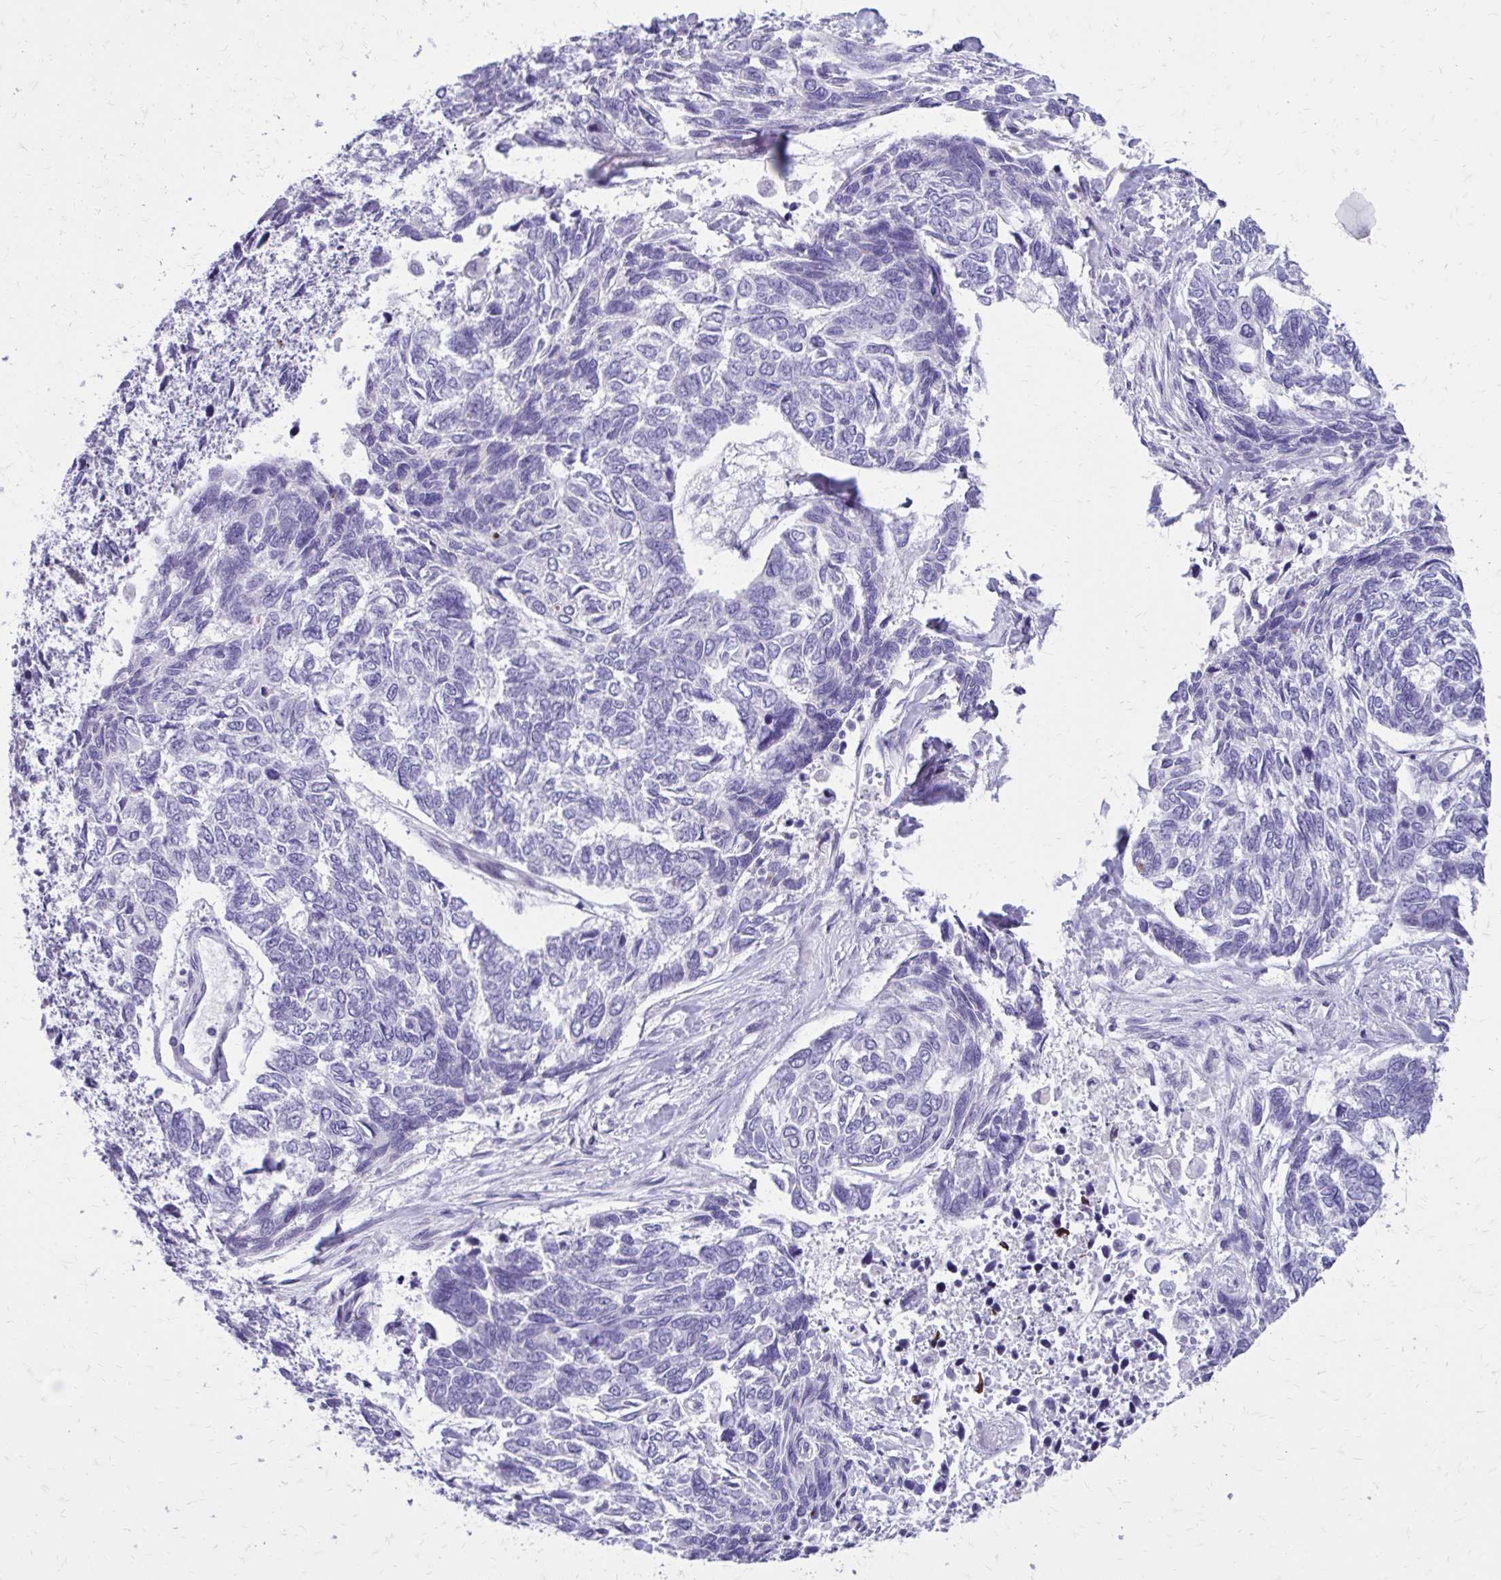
{"staining": {"intensity": "negative", "quantity": "none", "location": "none"}, "tissue": "skin cancer", "cell_type": "Tumor cells", "image_type": "cancer", "snomed": [{"axis": "morphology", "description": "Basal cell carcinoma"}, {"axis": "topography", "description": "Skin"}], "caption": "IHC of basal cell carcinoma (skin) exhibits no positivity in tumor cells.", "gene": "LCN15", "patient": {"sex": "female", "age": 65}}